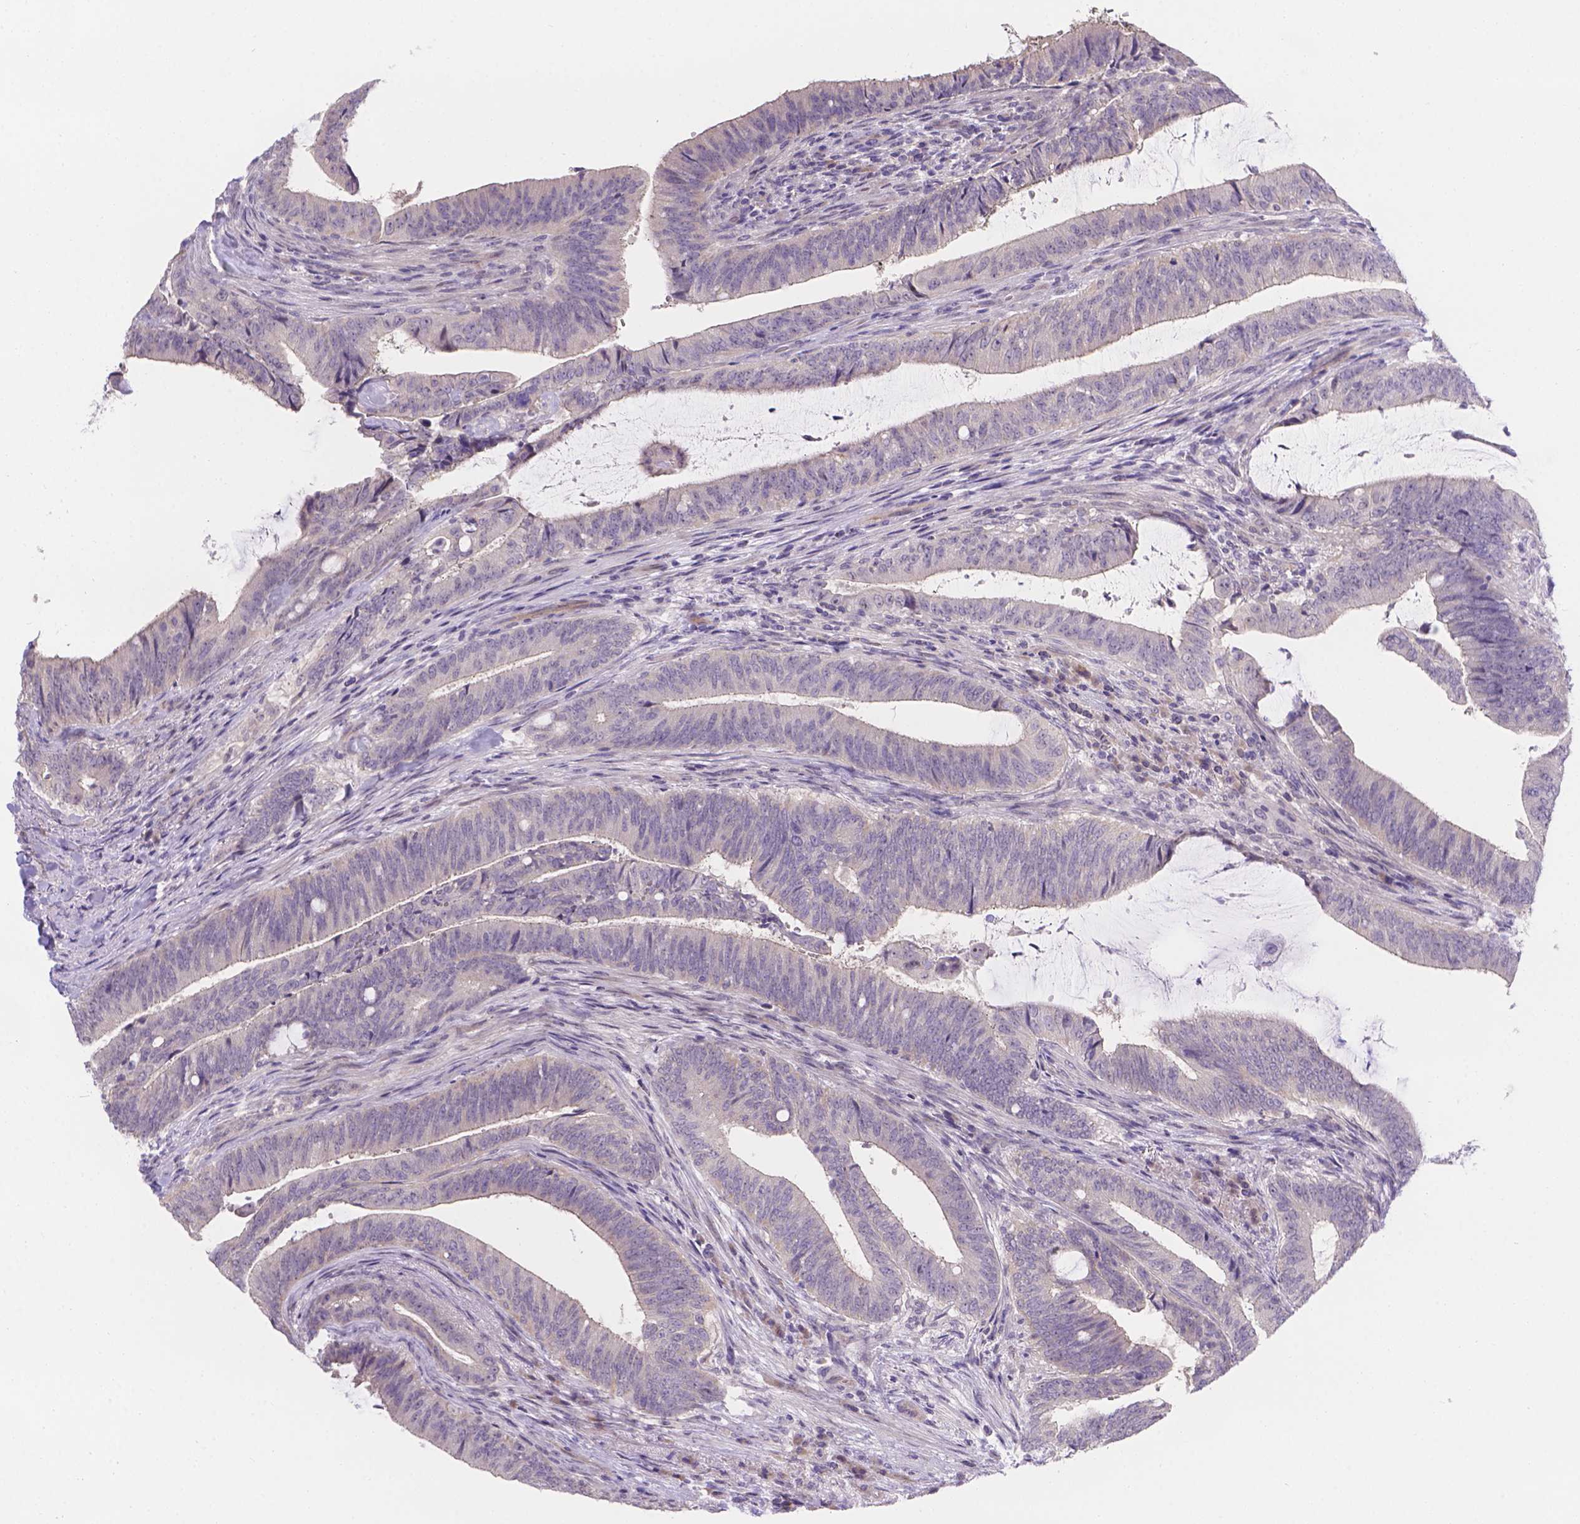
{"staining": {"intensity": "negative", "quantity": "none", "location": "none"}, "tissue": "colorectal cancer", "cell_type": "Tumor cells", "image_type": "cancer", "snomed": [{"axis": "morphology", "description": "Adenocarcinoma, NOS"}, {"axis": "topography", "description": "Colon"}], "caption": "DAB immunohistochemical staining of human adenocarcinoma (colorectal) exhibits no significant staining in tumor cells.", "gene": "CD96", "patient": {"sex": "female", "age": 43}}